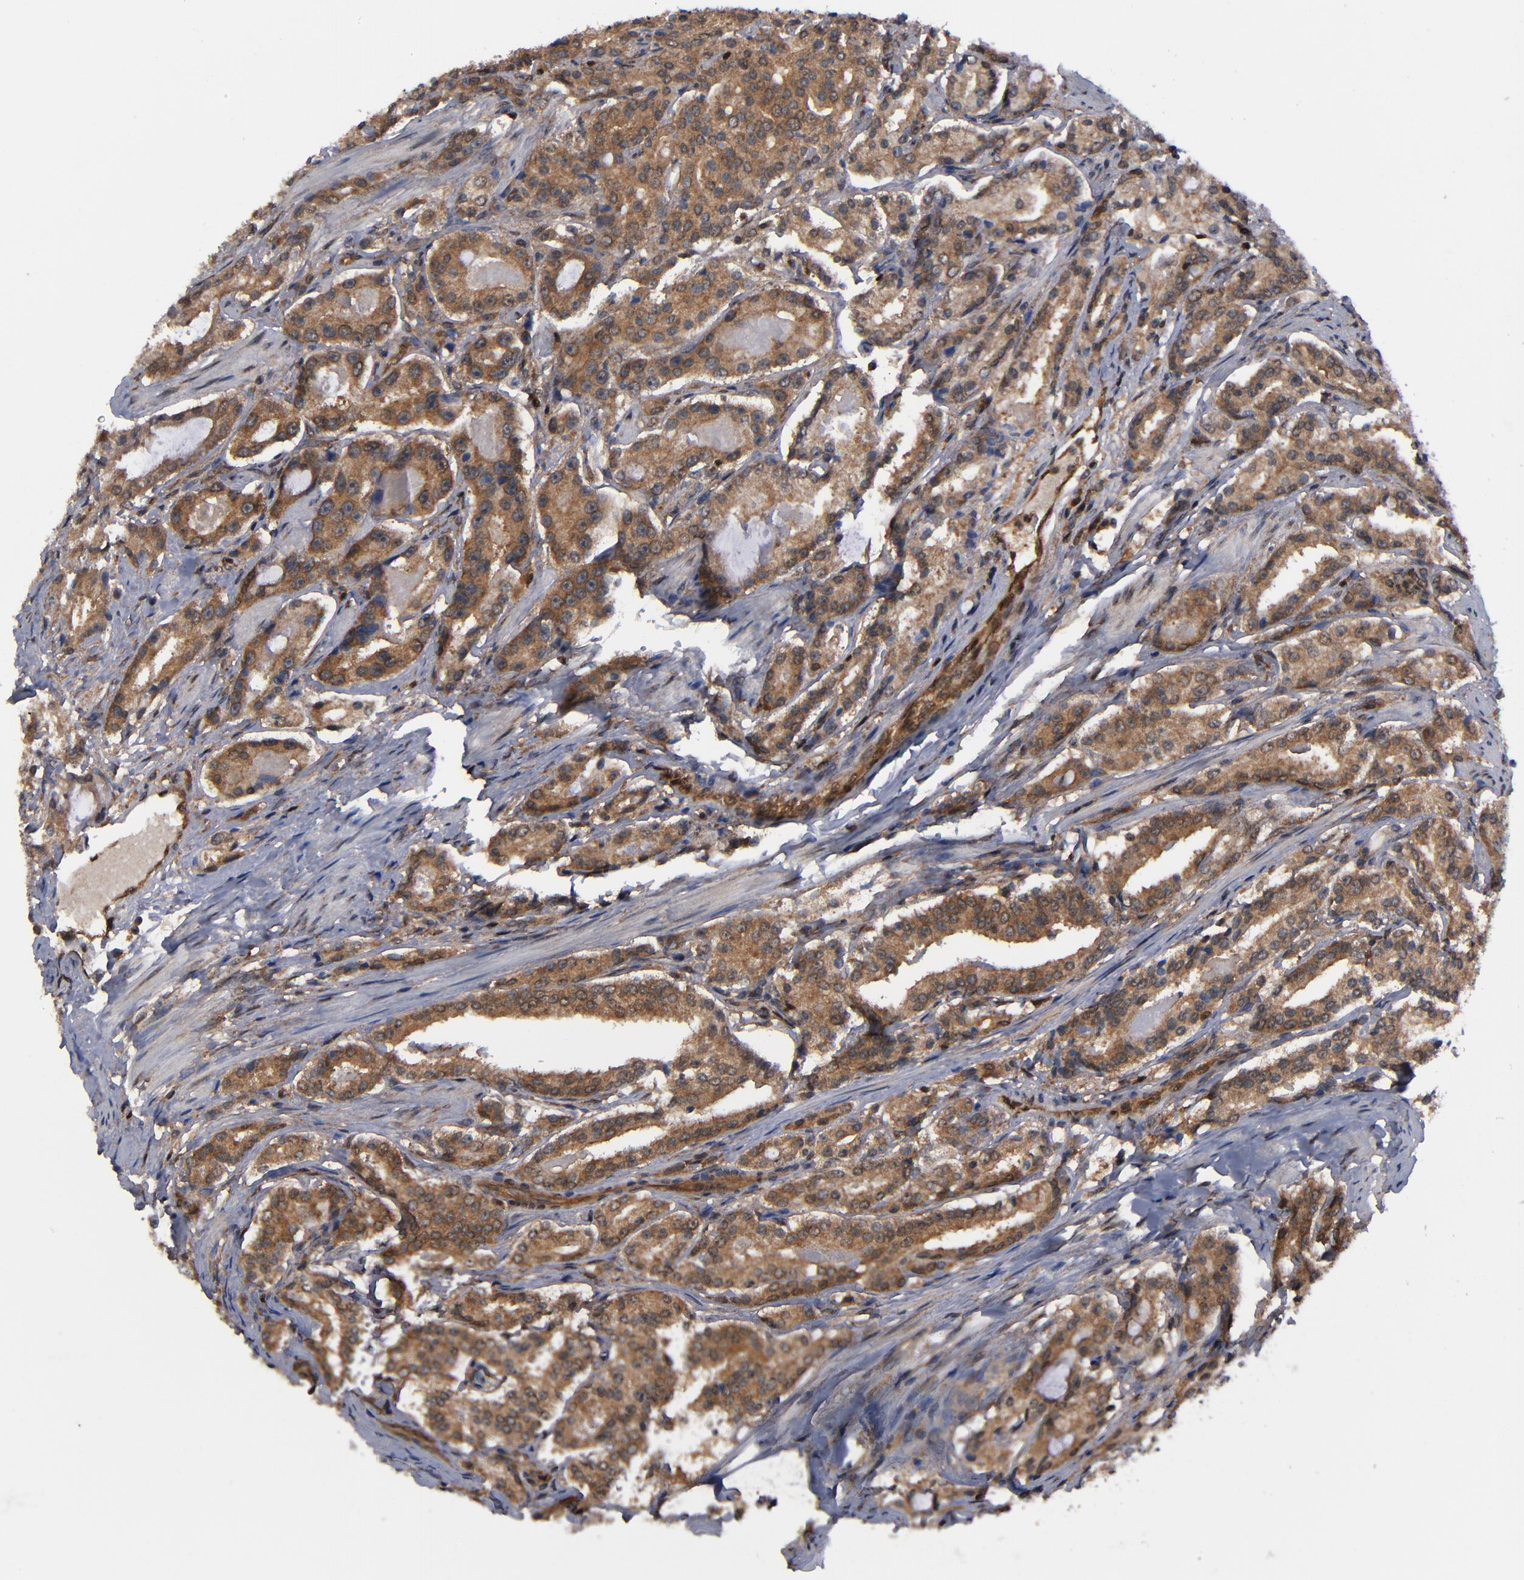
{"staining": {"intensity": "strong", "quantity": ">75%", "location": "cytoplasmic/membranous"}, "tissue": "prostate cancer", "cell_type": "Tumor cells", "image_type": "cancer", "snomed": [{"axis": "morphology", "description": "Adenocarcinoma, Medium grade"}, {"axis": "topography", "description": "Prostate"}], "caption": "Immunohistochemical staining of human prostate cancer (medium-grade adenocarcinoma) demonstrates high levels of strong cytoplasmic/membranous expression in approximately >75% of tumor cells.", "gene": "ALG13", "patient": {"sex": "male", "age": 72}}